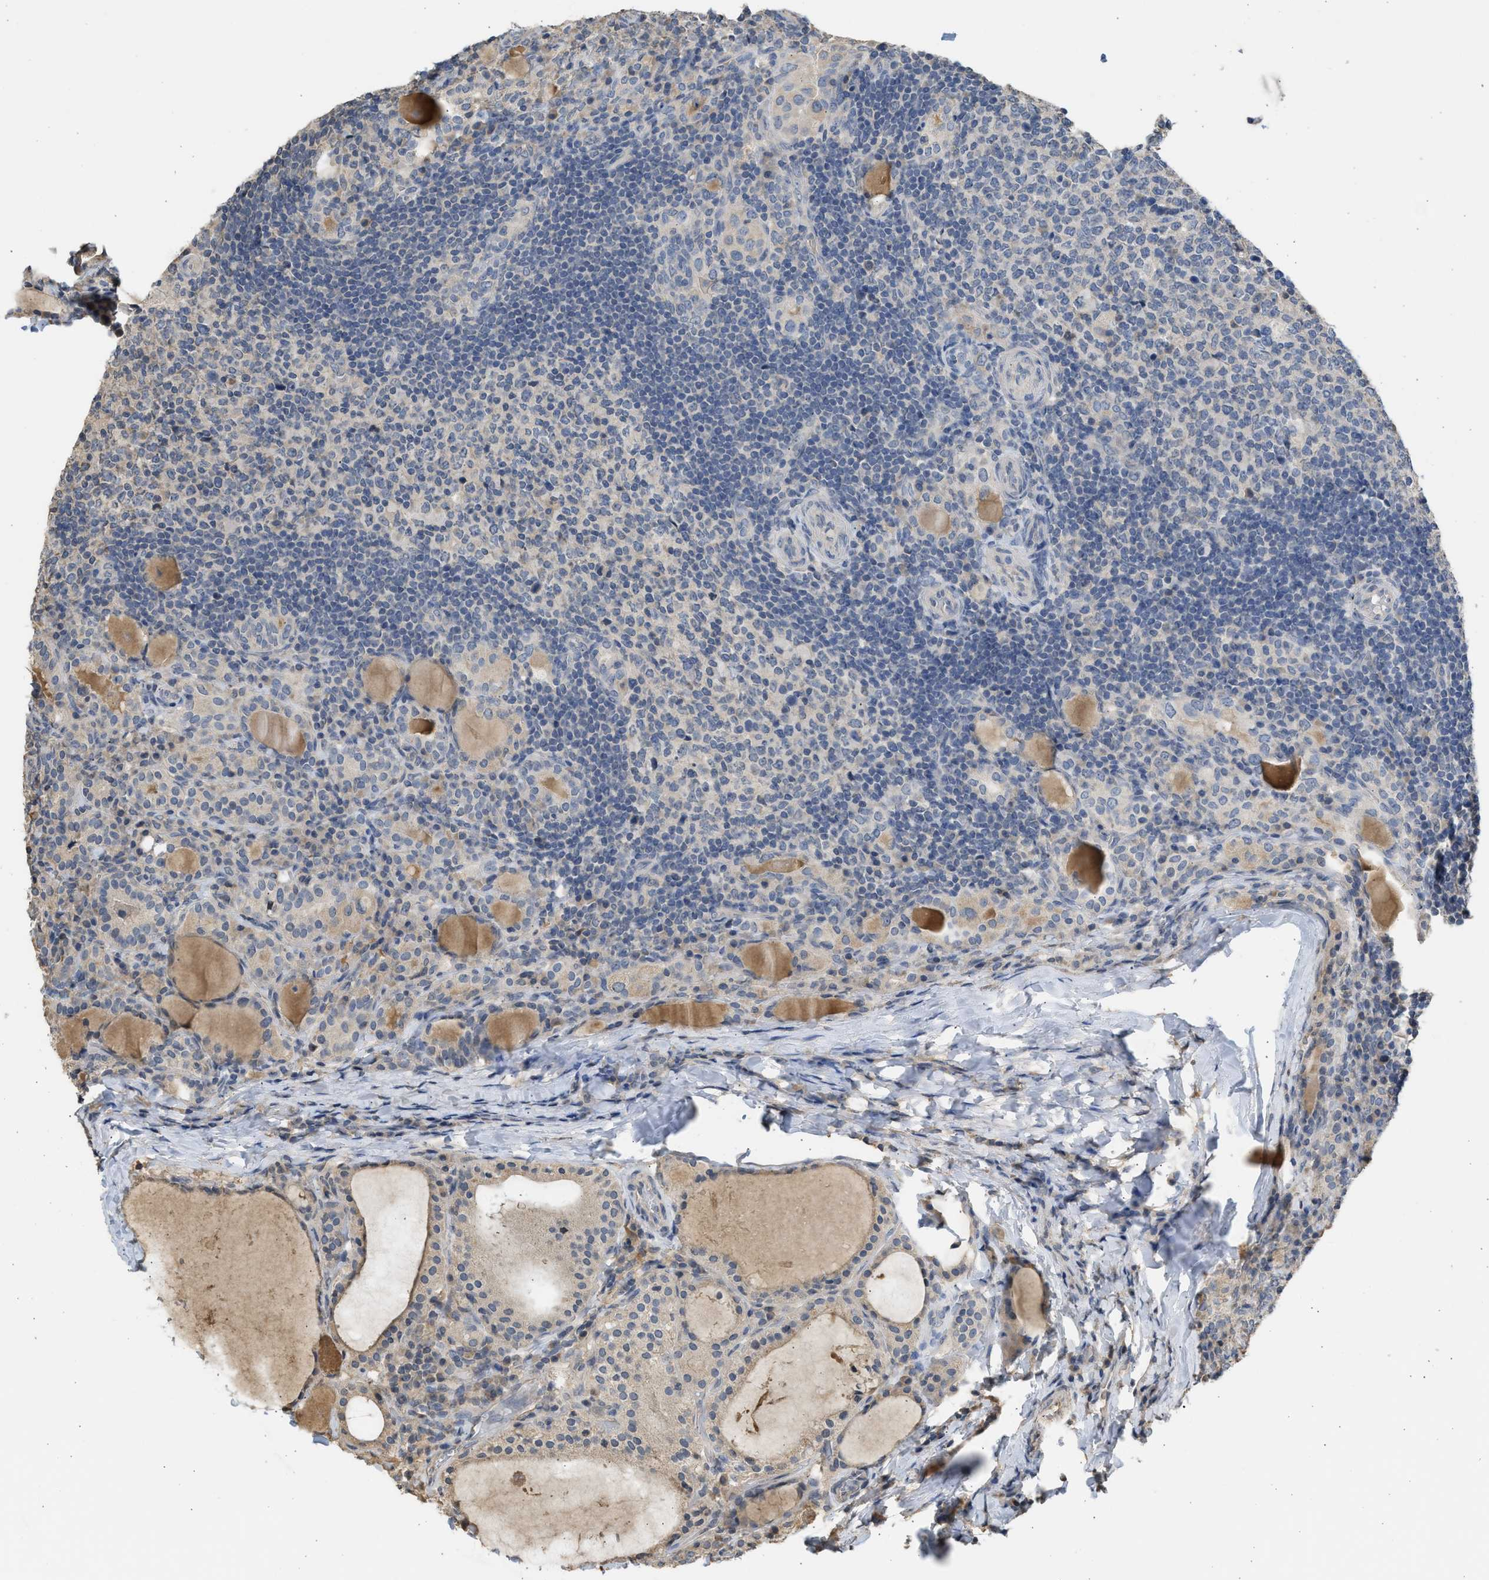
{"staining": {"intensity": "weak", "quantity": "<25%", "location": "cytoplasmic/membranous"}, "tissue": "thyroid cancer", "cell_type": "Tumor cells", "image_type": "cancer", "snomed": [{"axis": "morphology", "description": "Papillary adenocarcinoma, NOS"}, {"axis": "topography", "description": "Thyroid gland"}], "caption": "Immunohistochemistry photomicrograph of human thyroid cancer stained for a protein (brown), which displays no positivity in tumor cells.", "gene": "SULT2A1", "patient": {"sex": "female", "age": 42}}